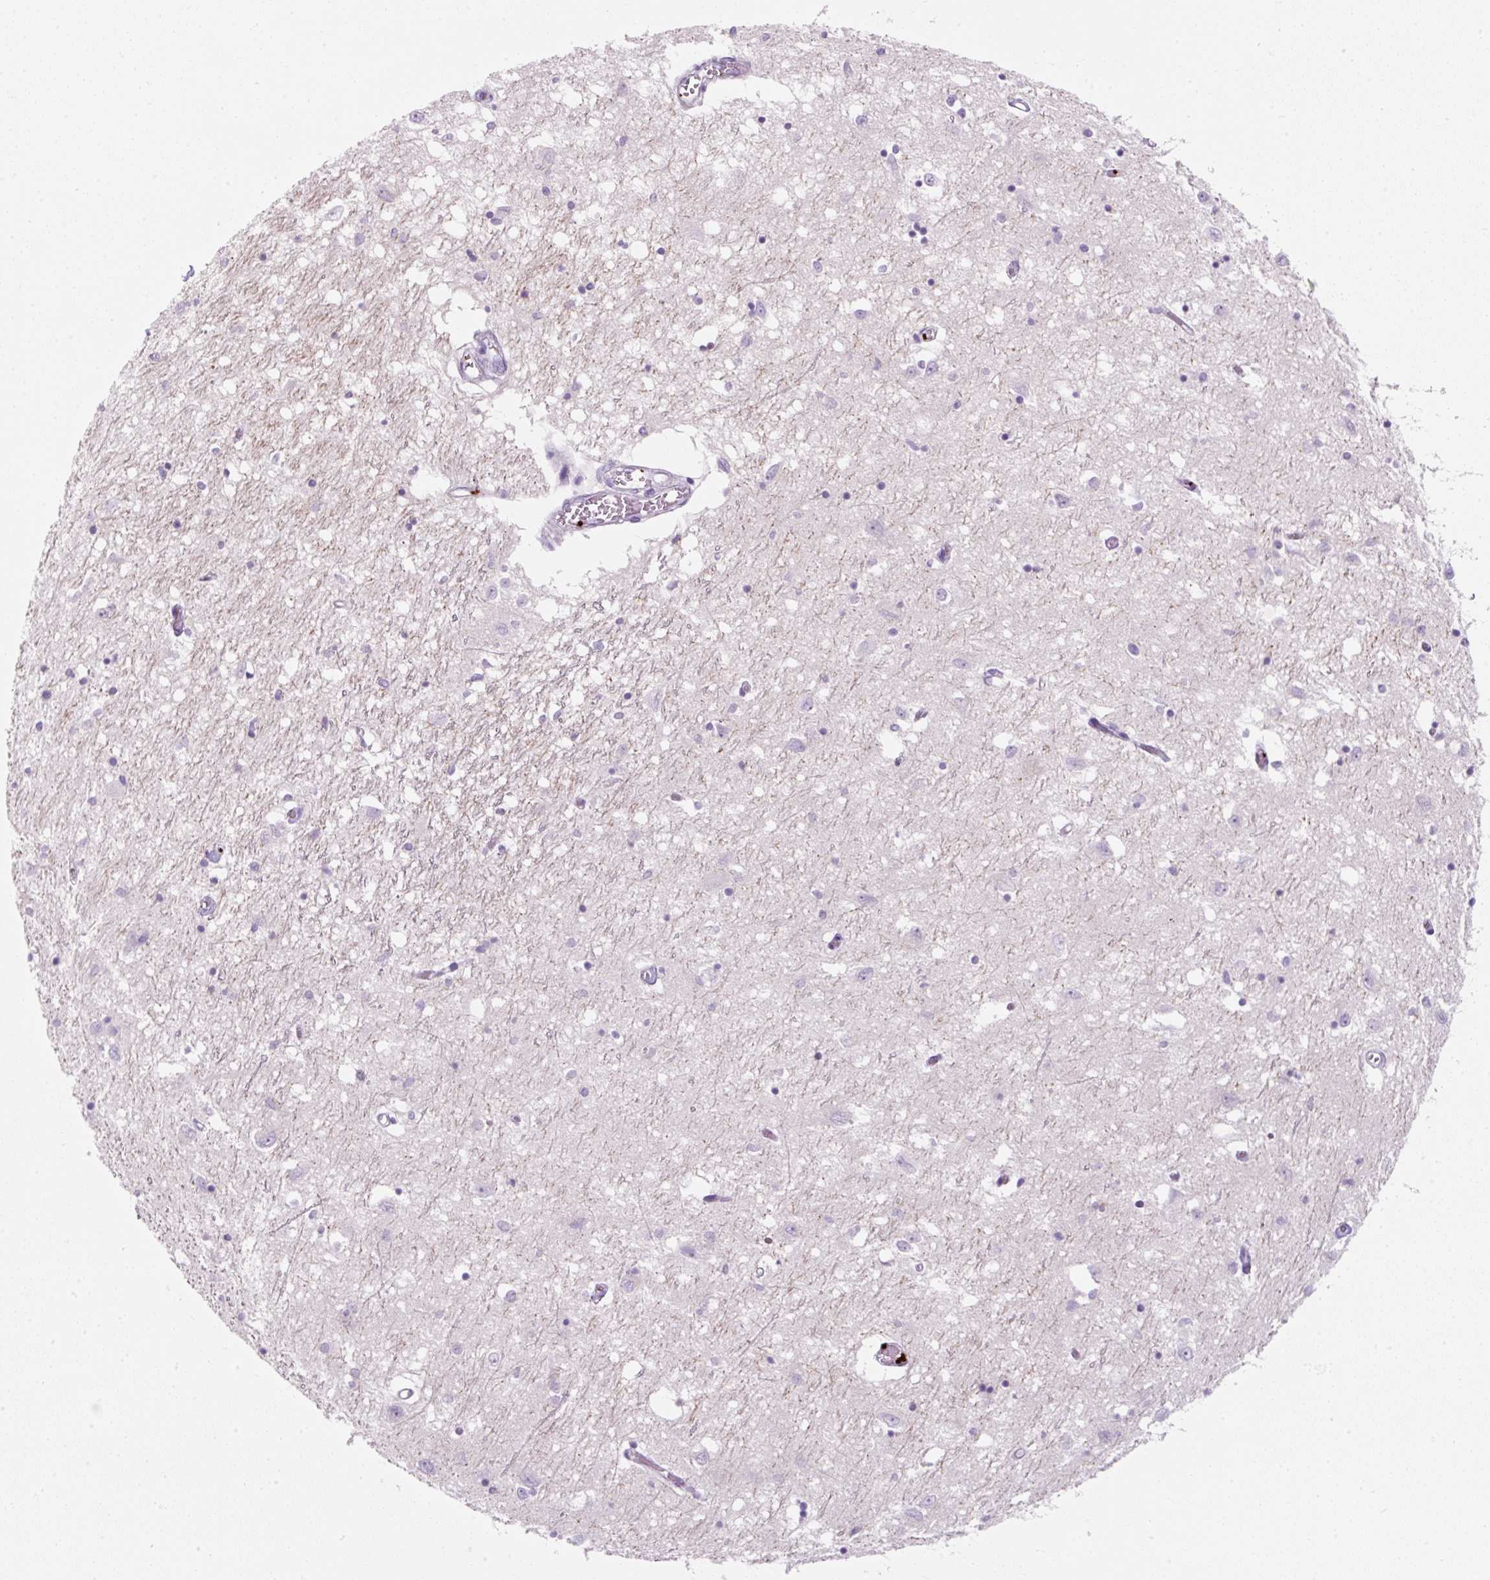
{"staining": {"intensity": "negative", "quantity": "none", "location": "none"}, "tissue": "caudate", "cell_type": "Glial cells", "image_type": "normal", "snomed": [{"axis": "morphology", "description": "Normal tissue, NOS"}, {"axis": "topography", "description": "Lateral ventricle wall"}], "caption": "The micrograph displays no staining of glial cells in benign caudate. Nuclei are stained in blue.", "gene": "ENSG00000288796", "patient": {"sex": "male", "age": 70}}